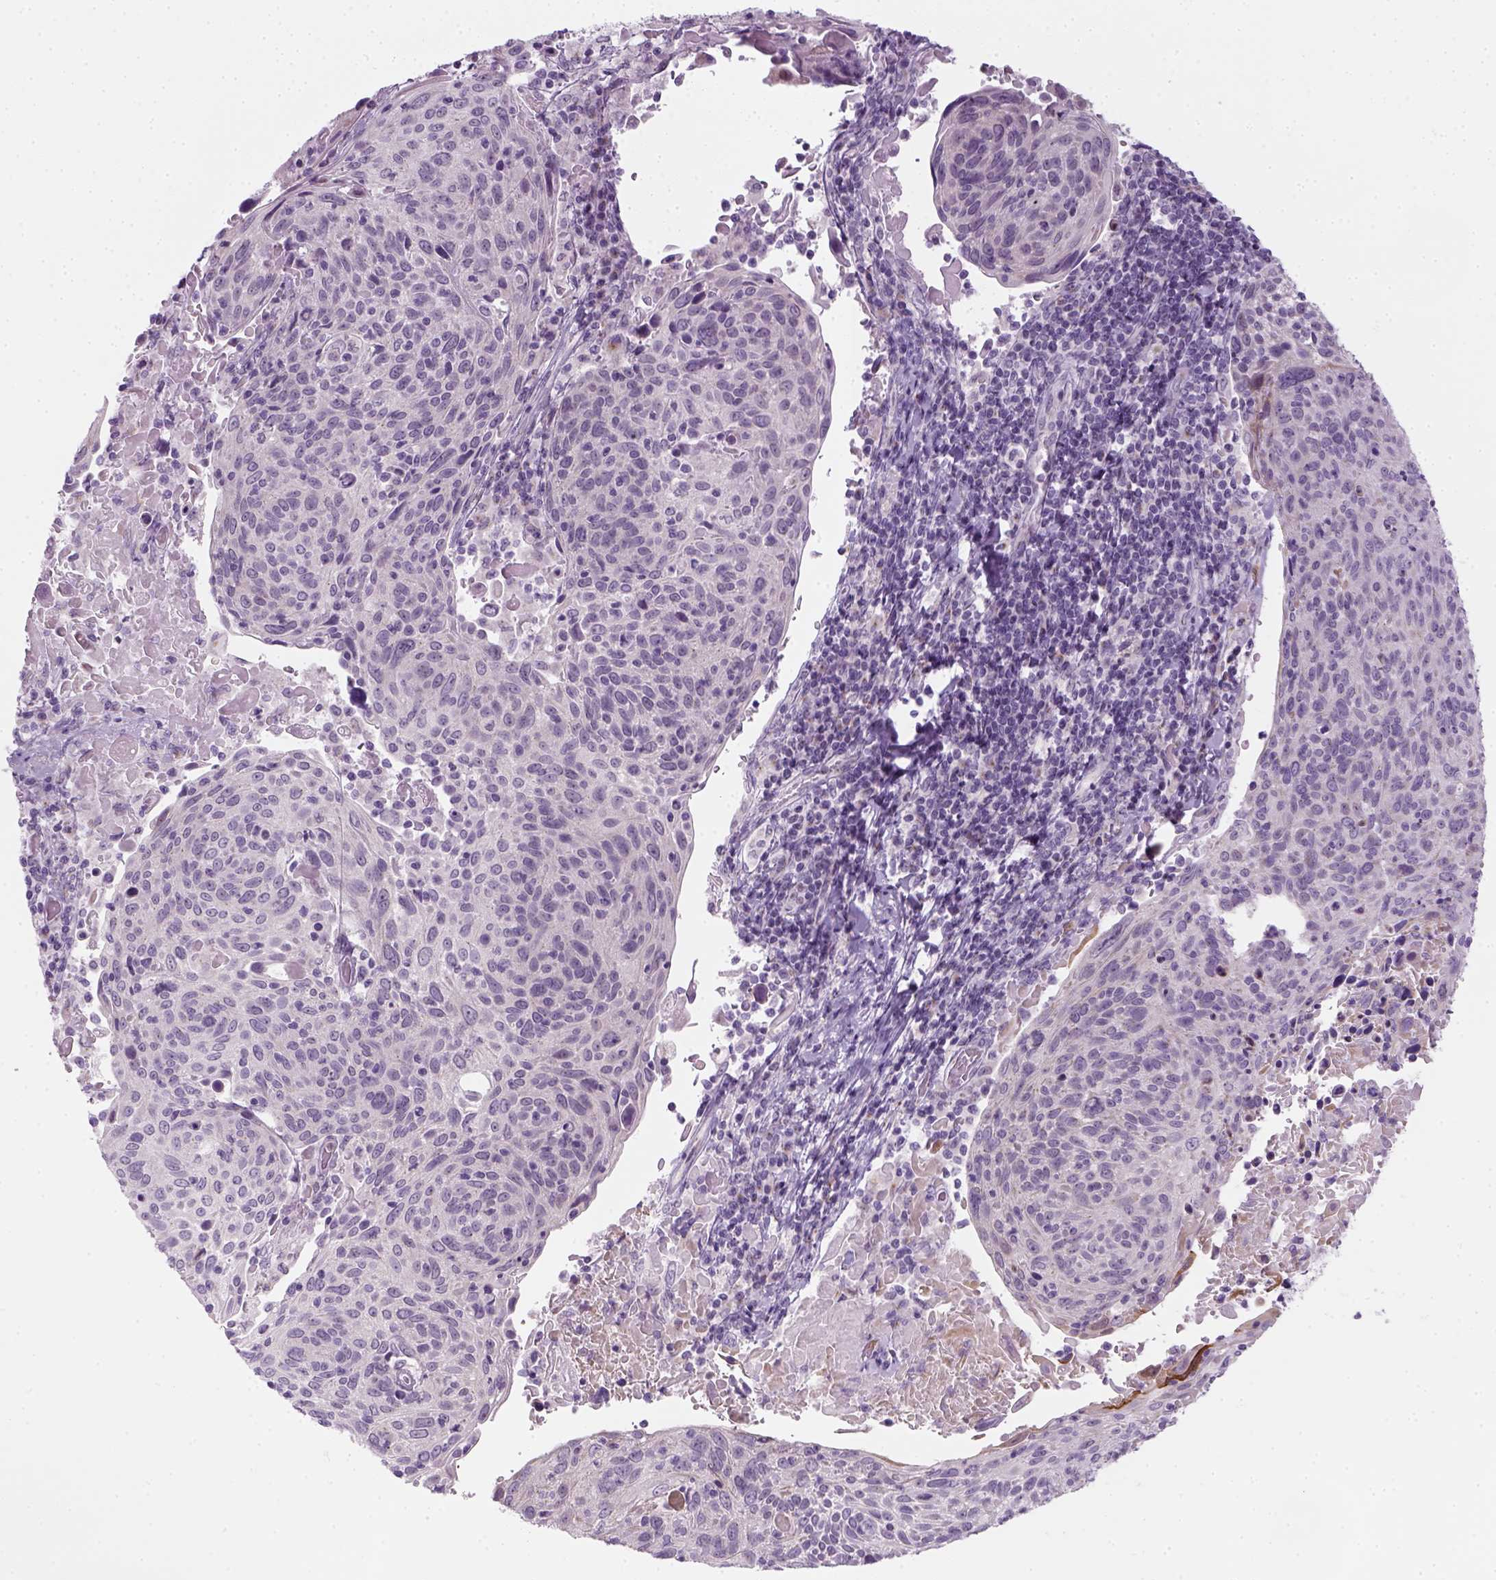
{"staining": {"intensity": "negative", "quantity": "none", "location": "none"}, "tissue": "cervical cancer", "cell_type": "Tumor cells", "image_type": "cancer", "snomed": [{"axis": "morphology", "description": "Squamous cell carcinoma, NOS"}, {"axis": "topography", "description": "Cervix"}], "caption": "Human squamous cell carcinoma (cervical) stained for a protein using IHC reveals no staining in tumor cells.", "gene": "IL4", "patient": {"sex": "female", "age": 61}}